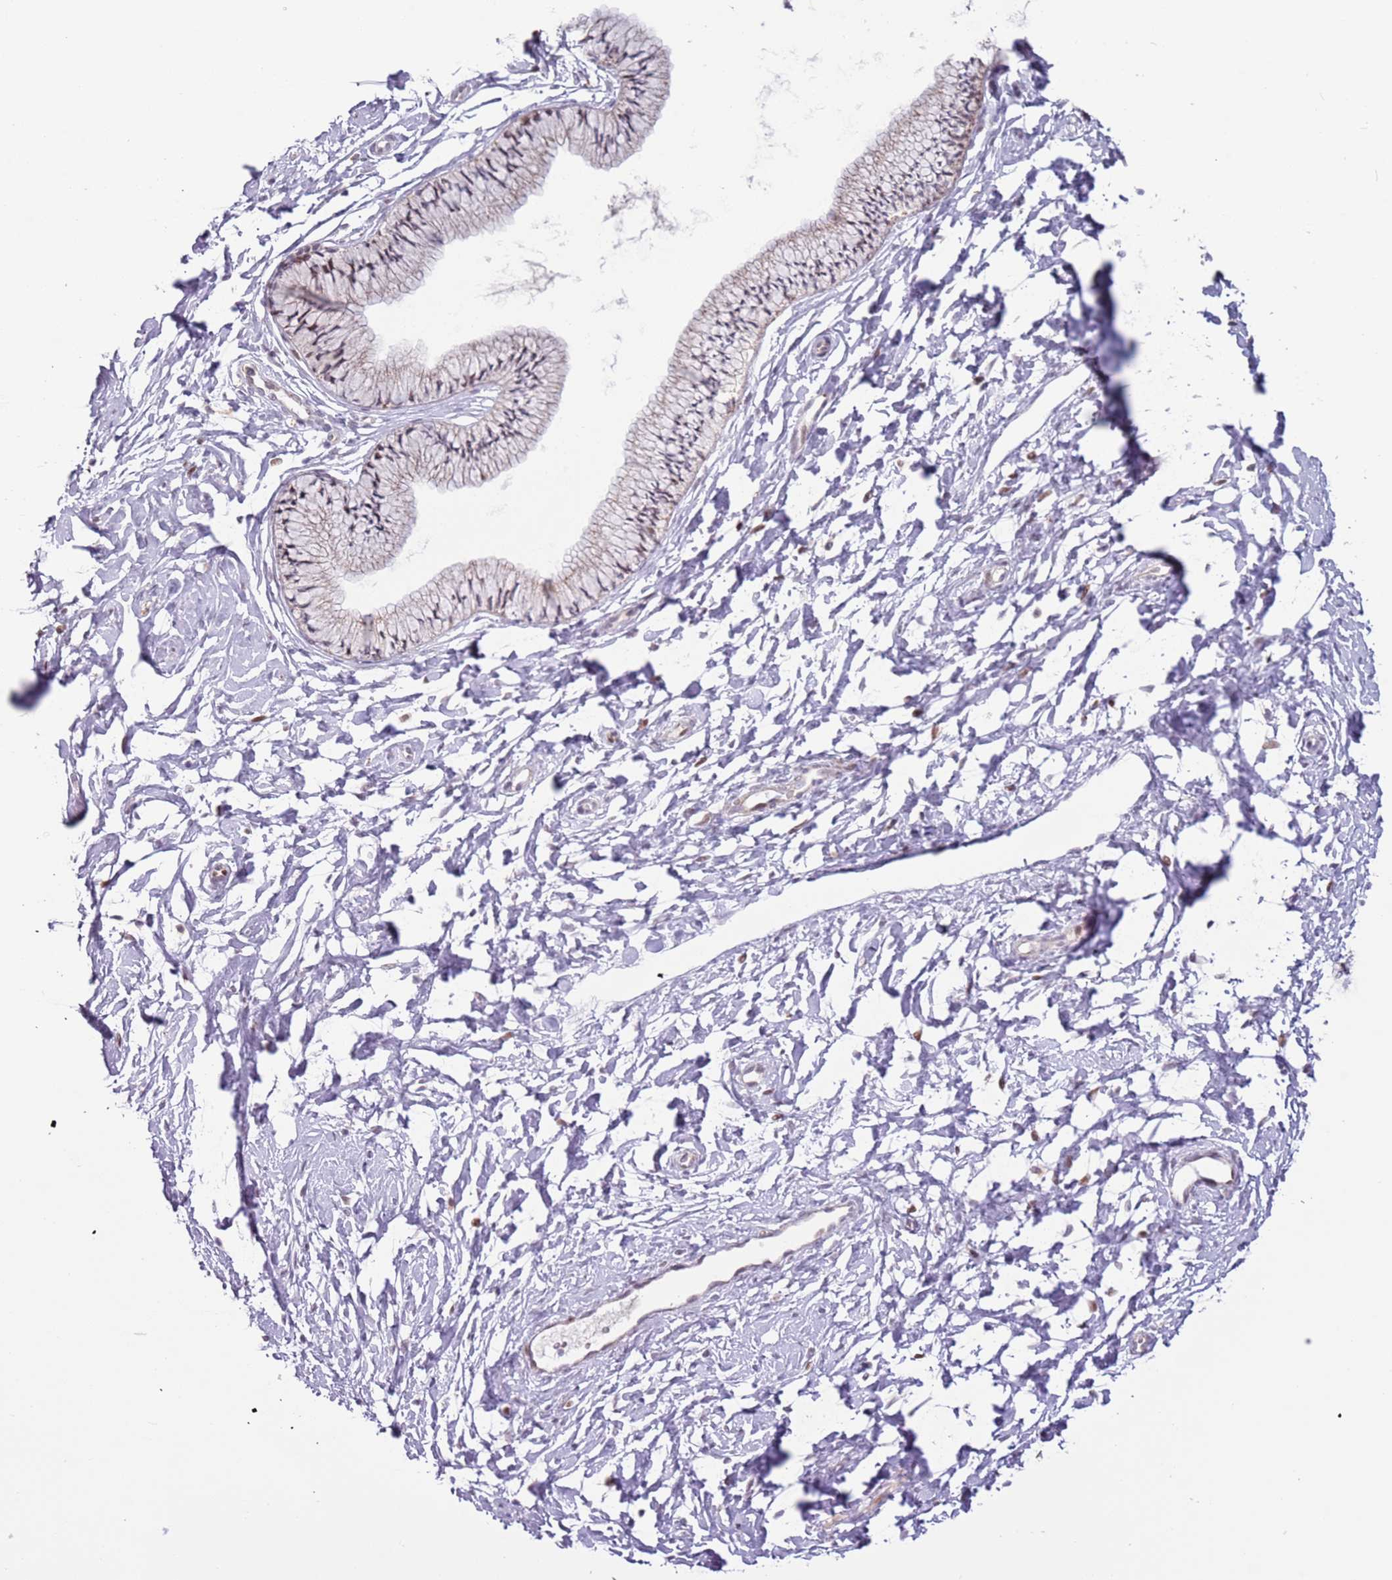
{"staining": {"intensity": "negative", "quantity": "none", "location": "none"}, "tissue": "cervix", "cell_type": "Glandular cells", "image_type": "normal", "snomed": [{"axis": "morphology", "description": "Normal tissue, NOS"}, {"axis": "topography", "description": "Cervix"}], "caption": "Immunohistochemical staining of benign cervix demonstrates no significant staining in glandular cells.", "gene": "MLLT11", "patient": {"sex": "female", "age": 33}}